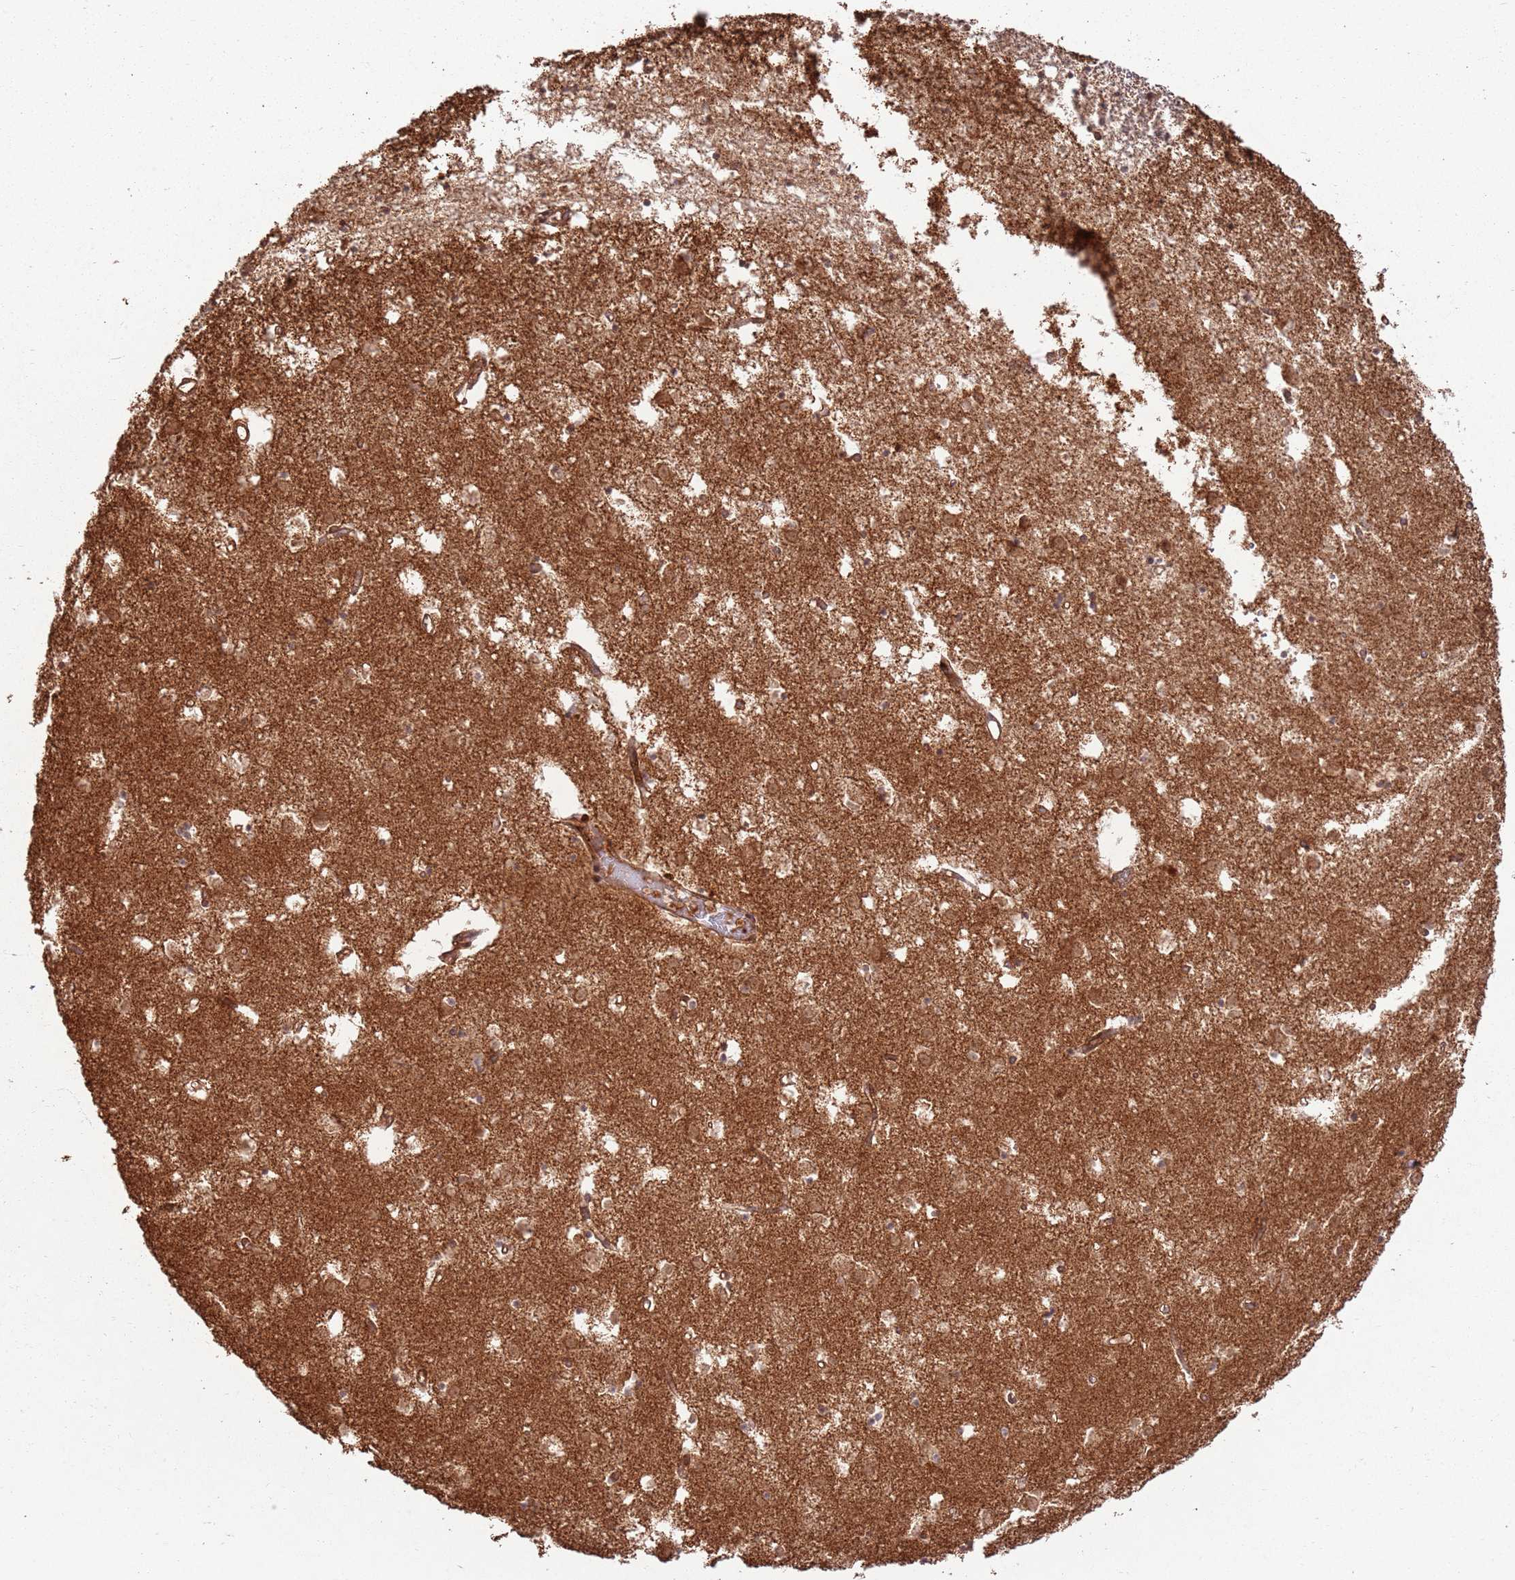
{"staining": {"intensity": "moderate", "quantity": "<25%", "location": "cytoplasmic/membranous,nuclear"}, "tissue": "caudate", "cell_type": "Glial cells", "image_type": "normal", "snomed": [{"axis": "morphology", "description": "Normal tissue, NOS"}, {"axis": "topography", "description": "Lateral ventricle wall"}], "caption": "Immunohistochemical staining of normal caudate exhibits <25% levels of moderate cytoplasmic/membranous,nuclear protein staining in about <25% of glial cells.", "gene": "TBC1D13", "patient": {"sex": "male", "age": 70}}